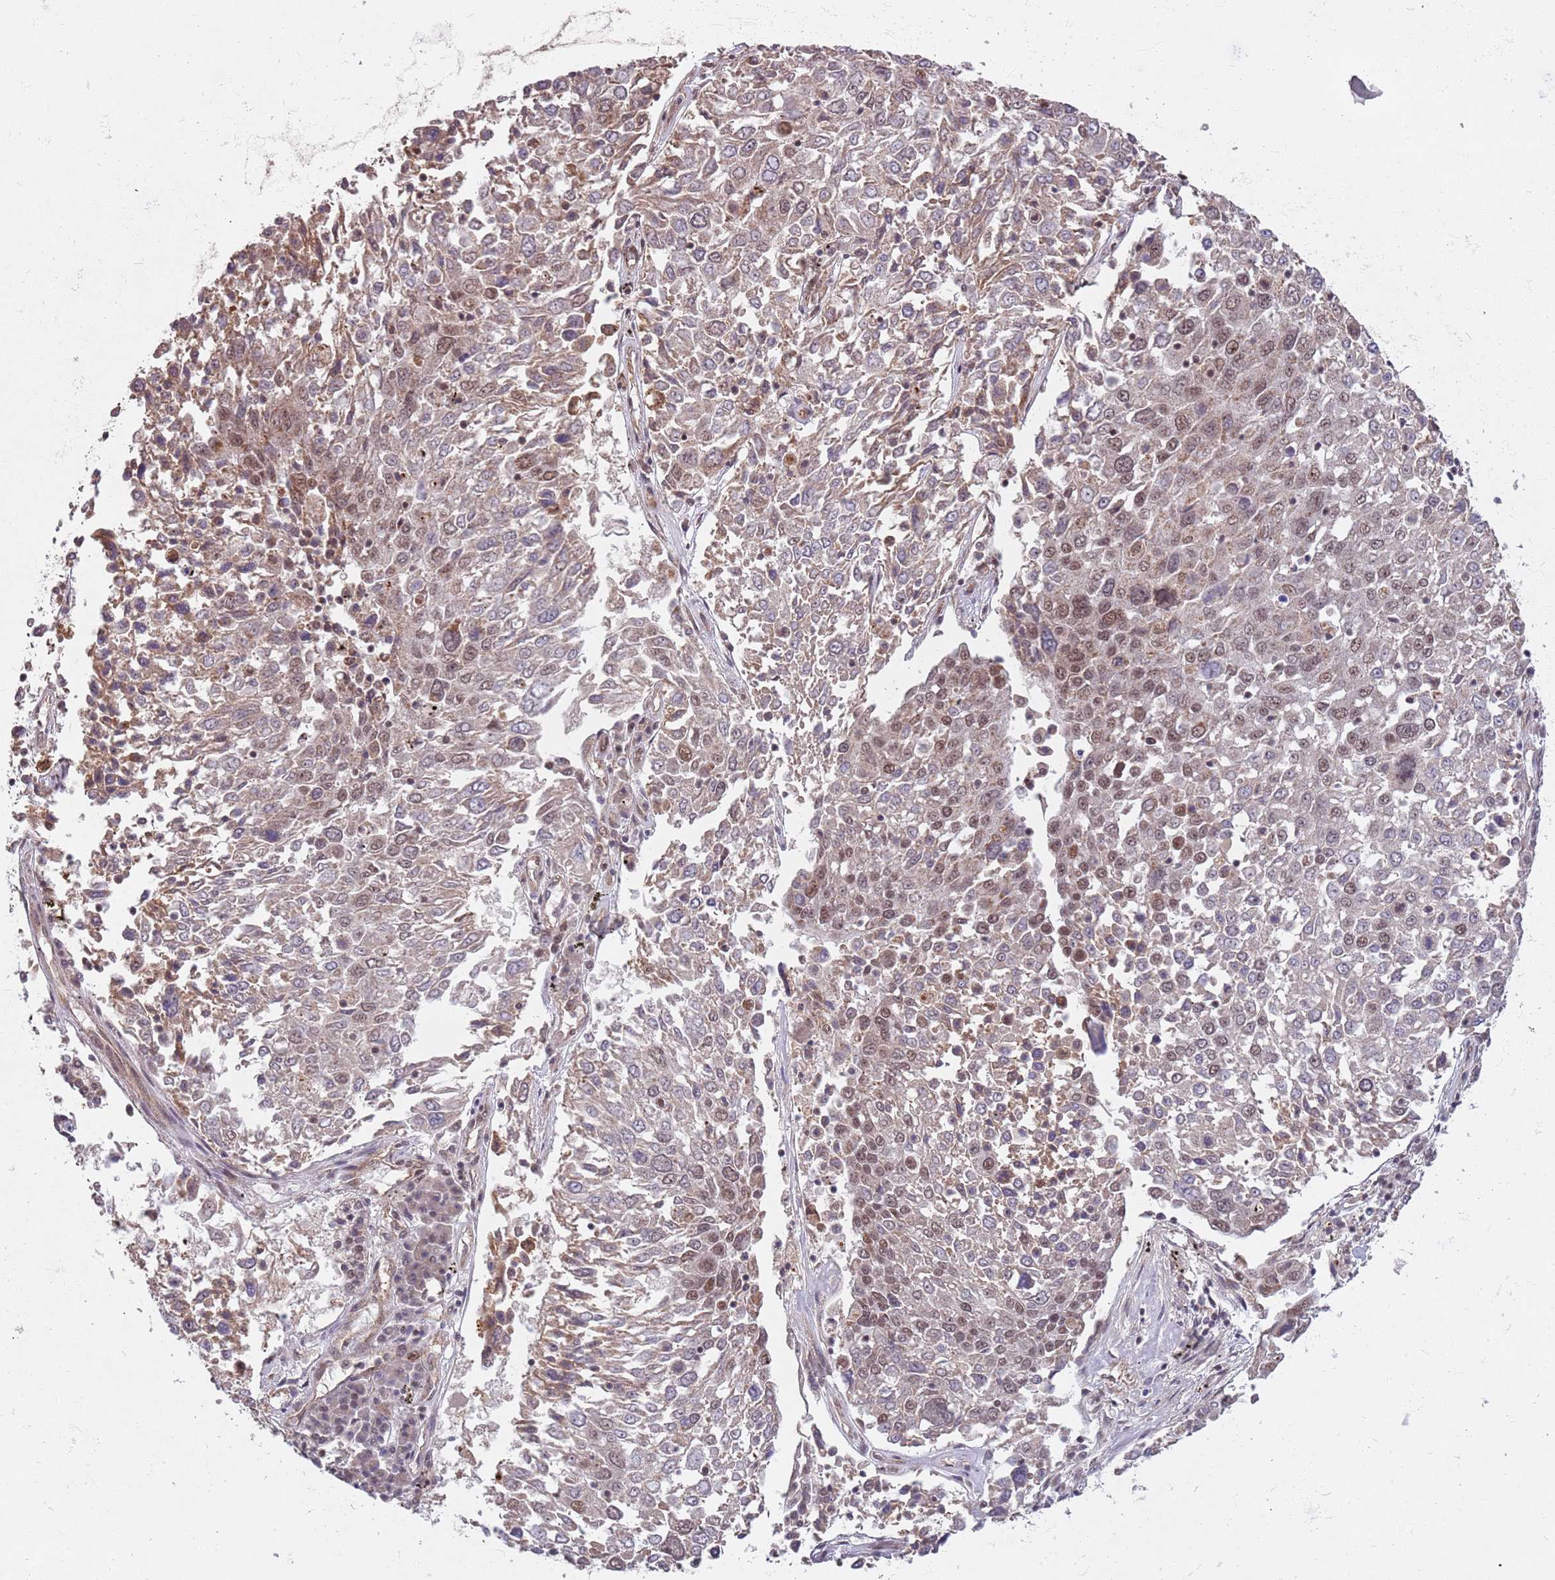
{"staining": {"intensity": "moderate", "quantity": "<25%", "location": "nuclear"}, "tissue": "lung cancer", "cell_type": "Tumor cells", "image_type": "cancer", "snomed": [{"axis": "morphology", "description": "Squamous cell carcinoma, NOS"}, {"axis": "topography", "description": "Lung"}], "caption": "About <25% of tumor cells in human lung cancer (squamous cell carcinoma) demonstrate moderate nuclear protein staining as visualized by brown immunohistochemical staining.", "gene": "SUDS3", "patient": {"sex": "male", "age": 65}}